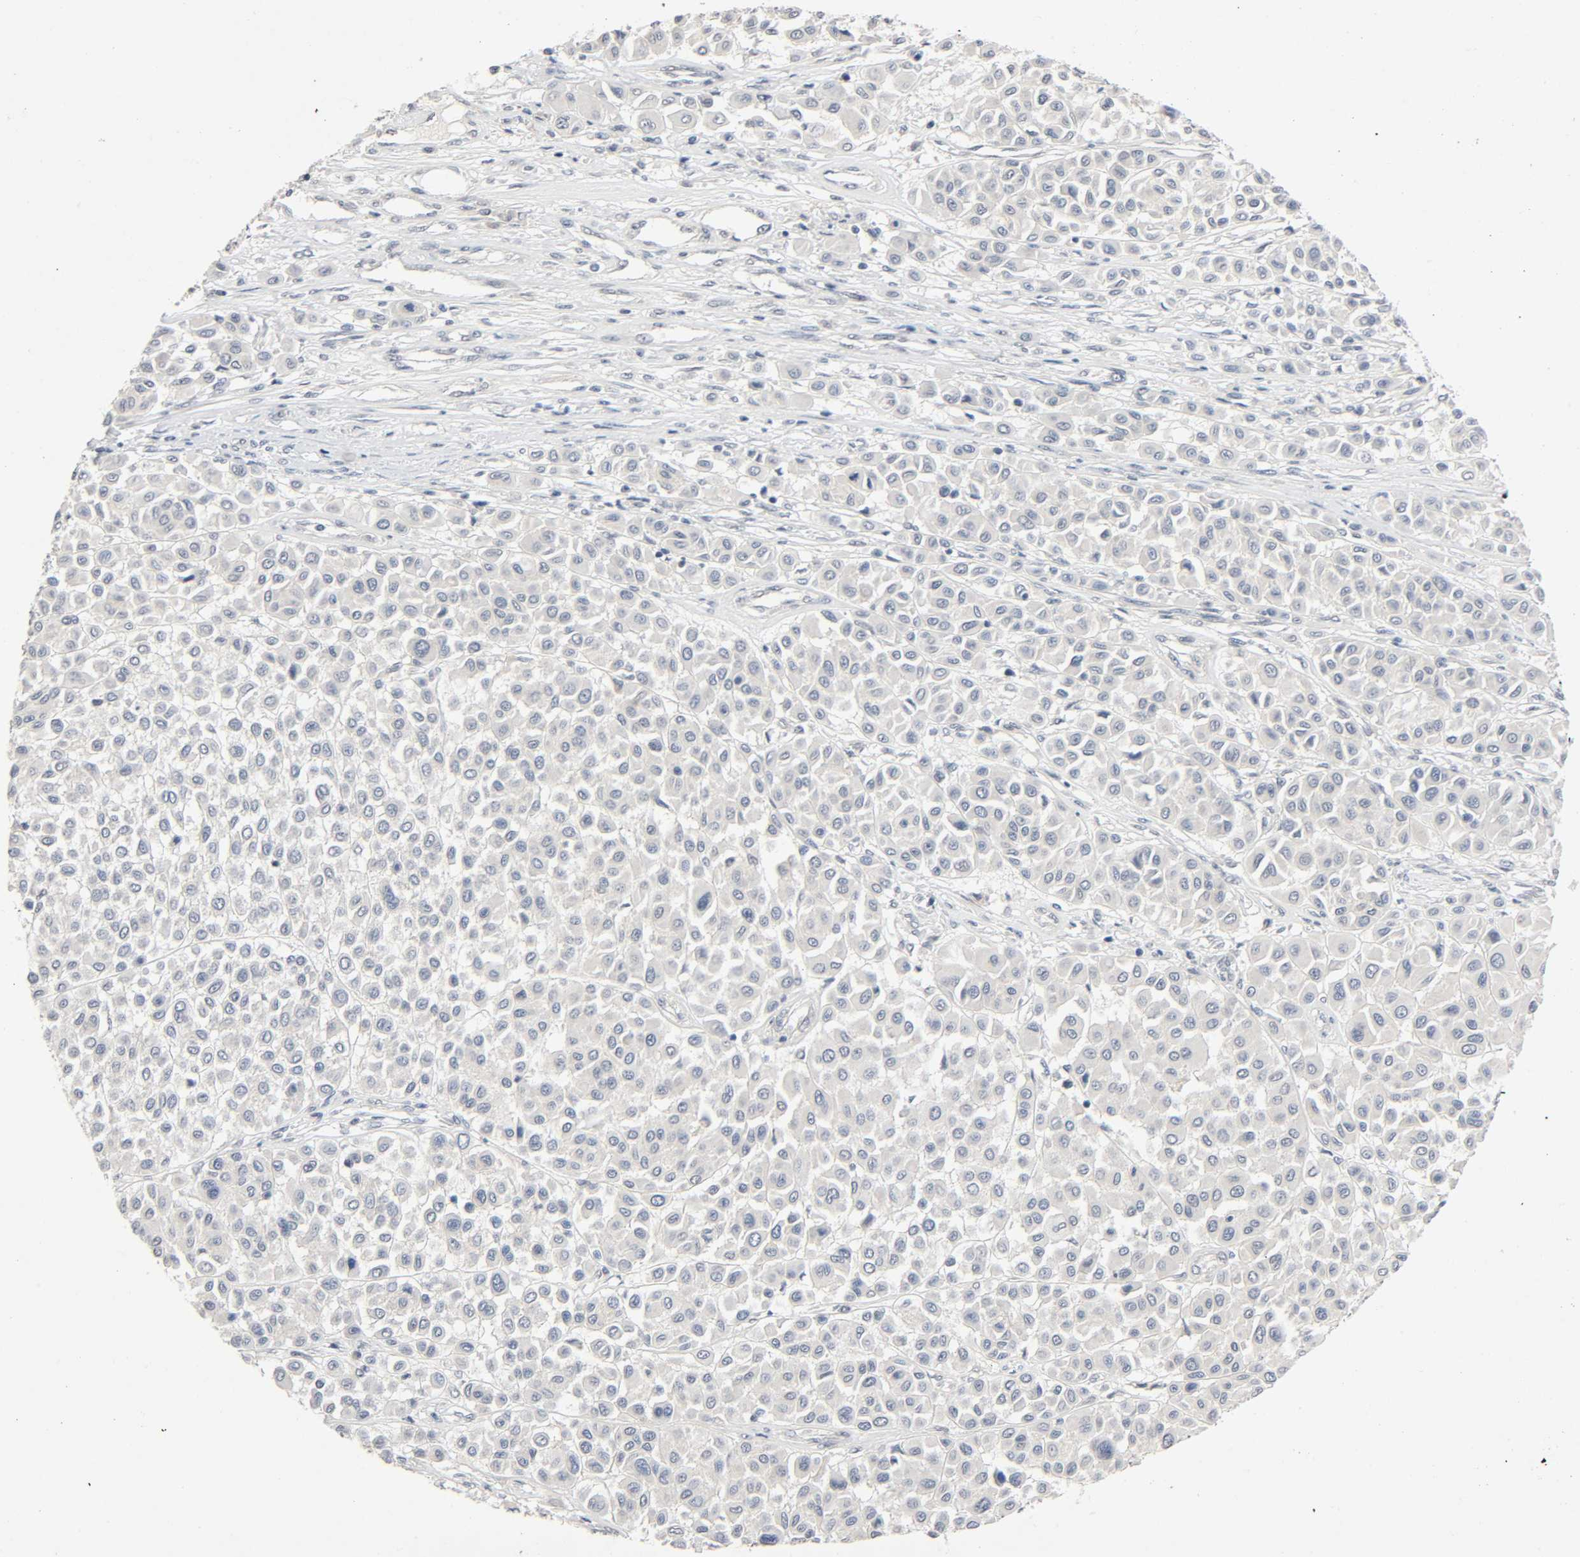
{"staining": {"intensity": "negative", "quantity": "none", "location": "none"}, "tissue": "melanoma", "cell_type": "Tumor cells", "image_type": "cancer", "snomed": [{"axis": "morphology", "description": "Malignant melanoma, Metastatic site"}, {"axis": "topography", "description": "Soft tissue"}], "caption": "This is an immunohistochemistry micrograph of human malignant melanoma (metastatic site). There is no expression in tumor cells.", "gene": "MAPKAPK5", "patient": {"sex": "male", "age": 41}}